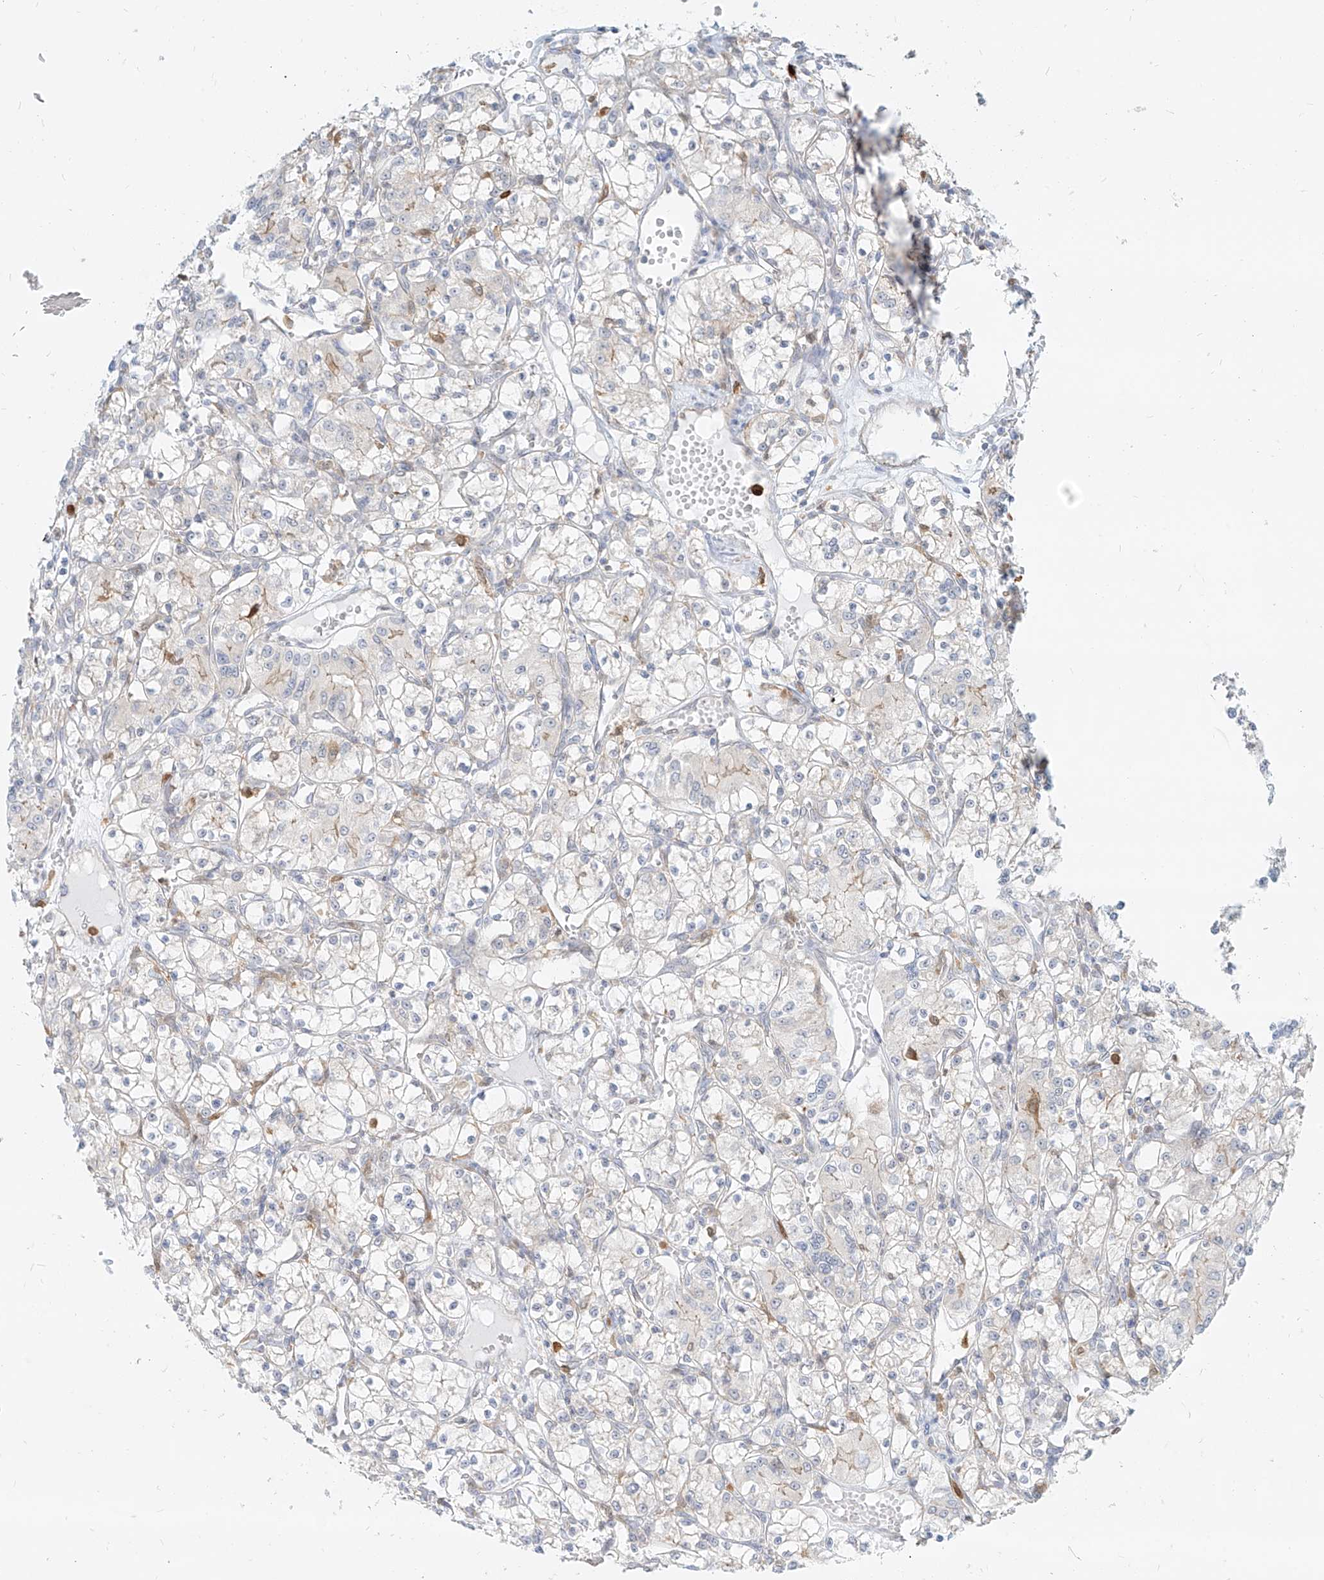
{"staining": {"intensity": "negative", "quantity": "none", "location": "none"}, "tissue": "renal cancer", "cell_type": "Tumor cells", "image_type": "cancer", "snomed": [{"axis": "morphology", "description": "Adenocarcinoma, NOS"}, {"axis": "topography", "description": "Kidney"}], "caption": "Tumor cells are negative for brown protein staining in renal cancer (adenocarcinoma).", "gene": "PGD", "patient": {"sex": "female", "age": 59}}